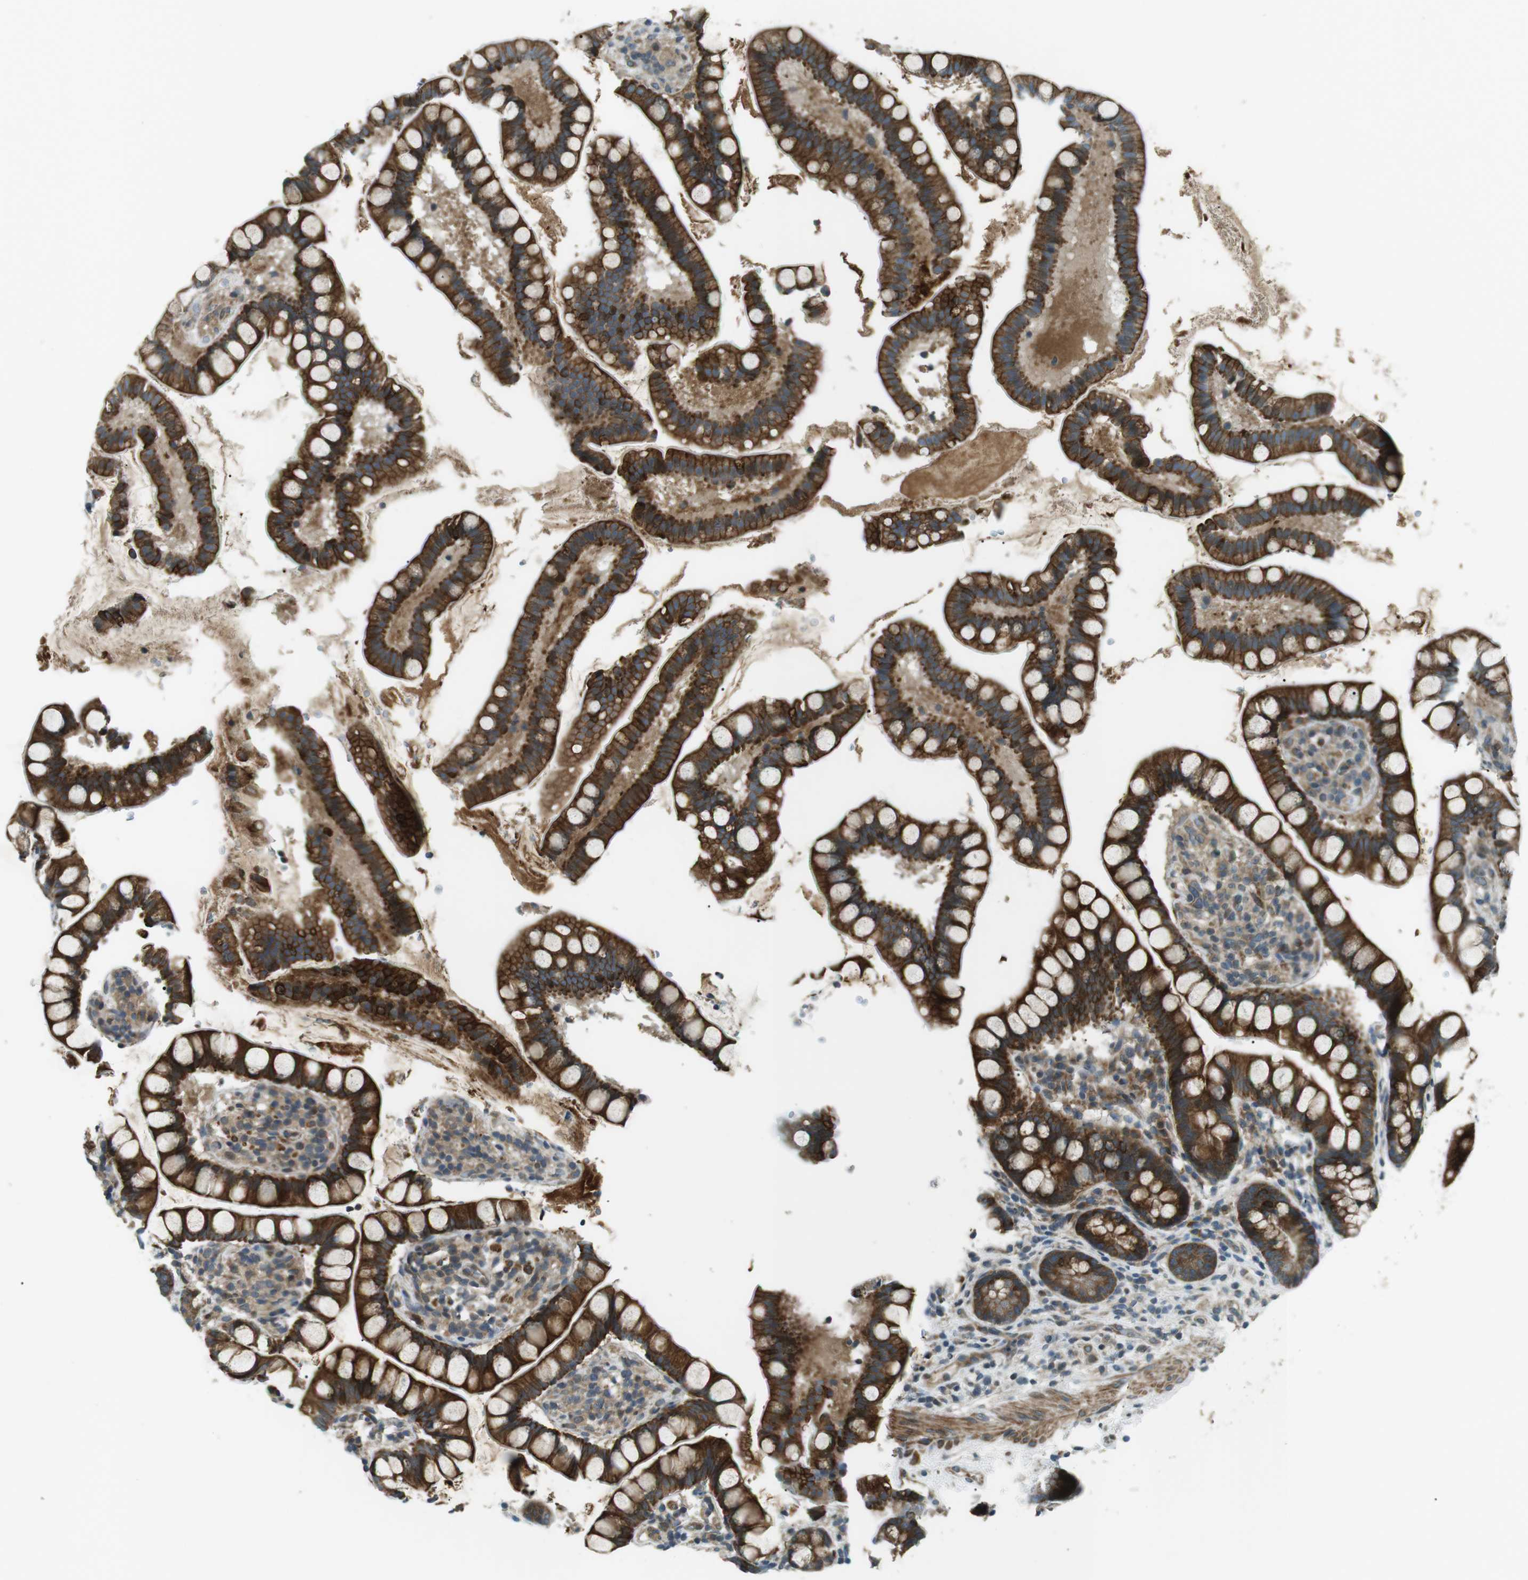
{"staining": {"intensity": "strong", "quantity": ">75%", "location": "cytoplasmic/membranous"}, "tissue": "small intestine", "cell_type": "Glandular cells", "image_type": "normal", "snomed": [{"axis": "morphology", "description": "Normal tissue, NOS"}, {"axis": "topography", "description": "Small intestine"}], "caption": "Protein staining of benign small intestine reveals strong cytoplasmic/membranous staining in about >75% of glandular cells.", "gene": "TMEM74", "patient": {"sex": "female", "age": 84}}